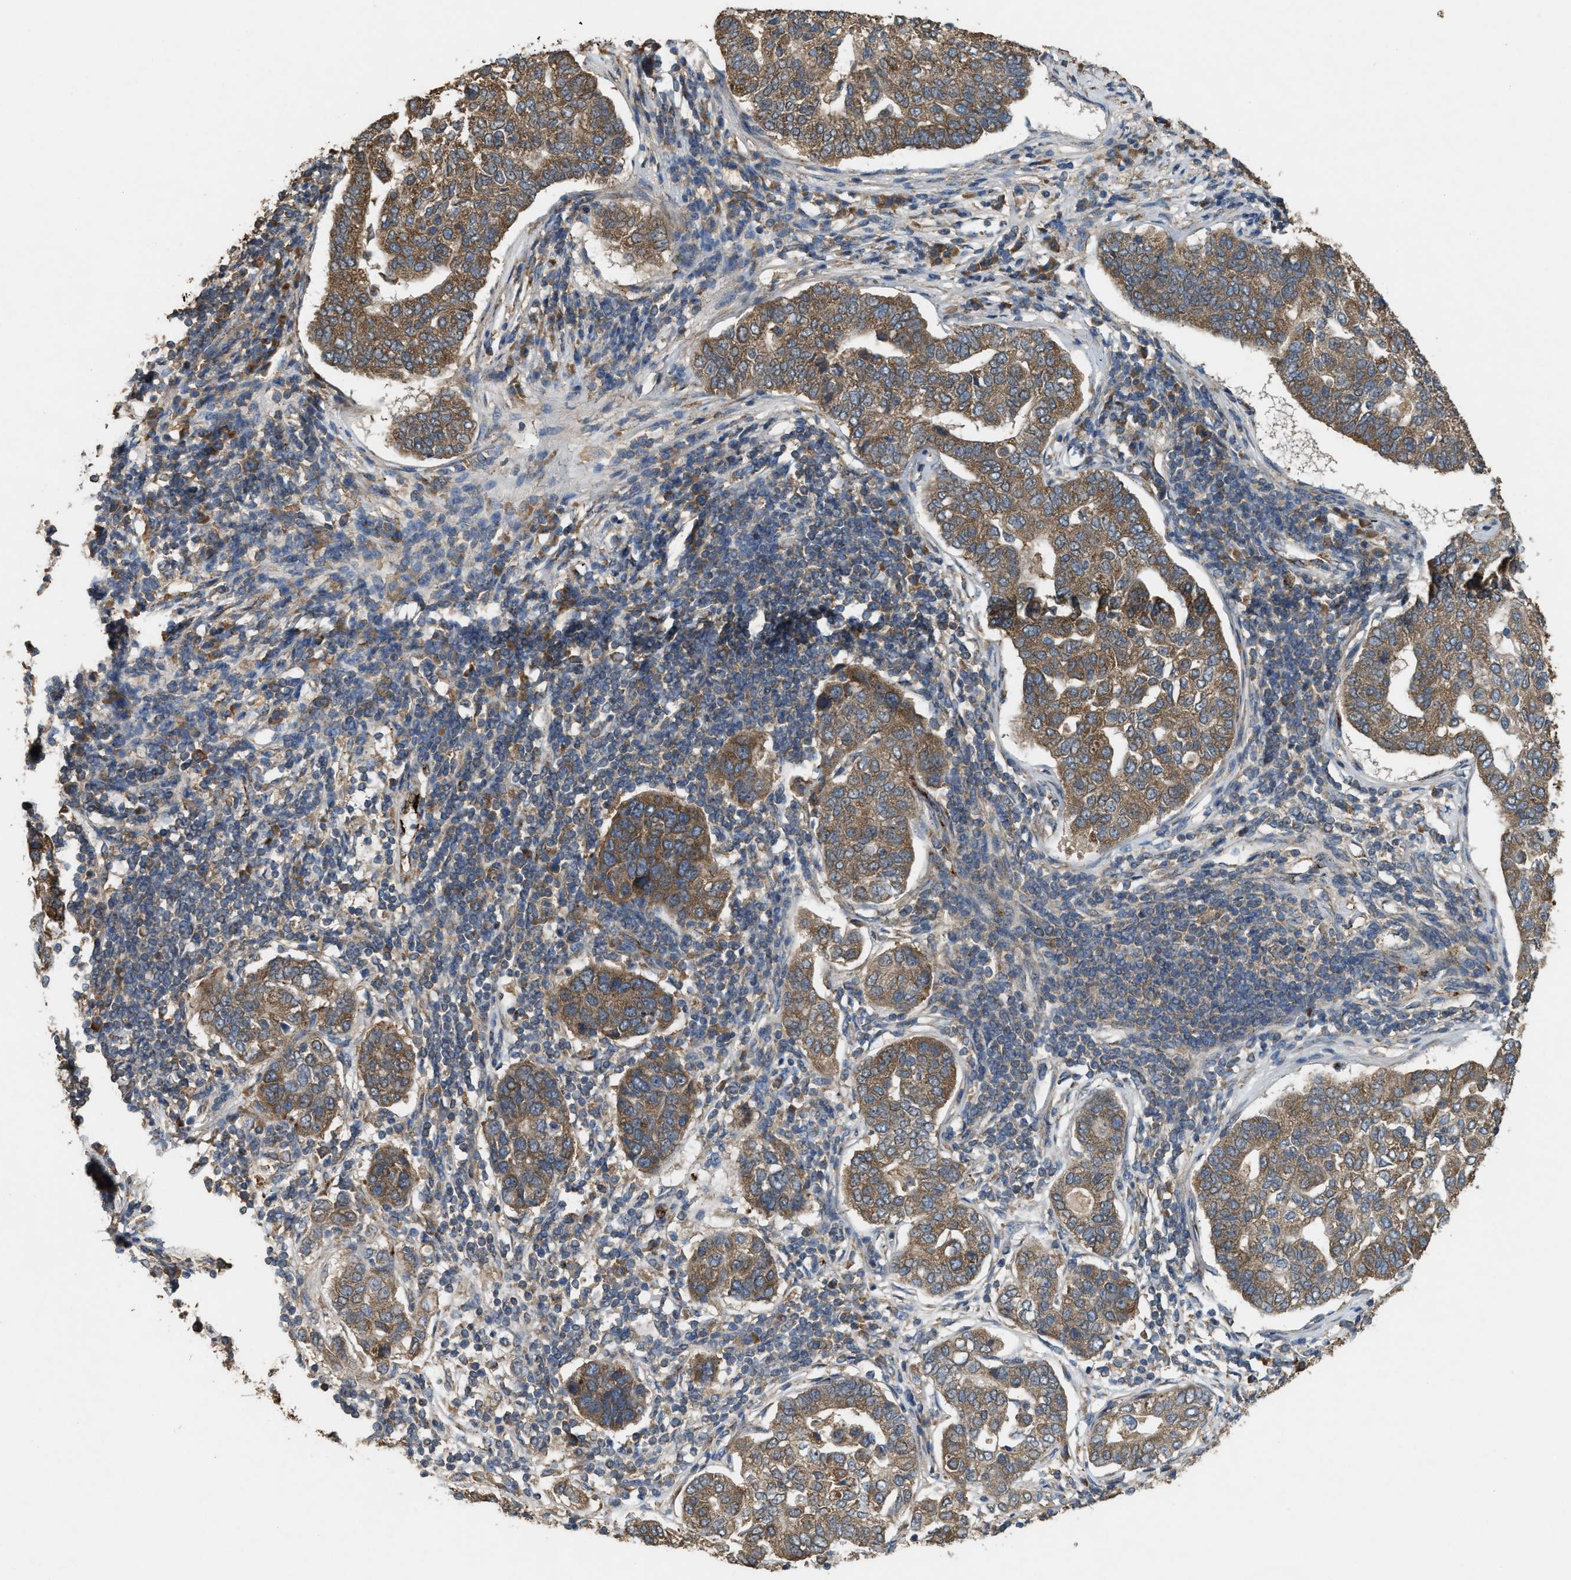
{"staining": {"intensity": "moderate", "quantity": ">75%", "location": "cytoplasmic/membranous"}, "tissue": "pancreatic cancer", "cell_type": "Tumor cells", "image_type": "cancer", "snomed": [{"axis": "morphology", "description": "Adenocarcinoma, NOS"}, {"axis": "topography", "description": "Pancreas"}], "caption": "DAB (3,3'-diaminobenzidine) immunohistochemical staining of adenocarcinoma (pancreatic) demonstrates moderate cytoplasmic/membranous protein positivity in approximately >75% of tumor cells.", "gene": "ARHGEF5", "patient": {"sex": "female", "age": 61}}